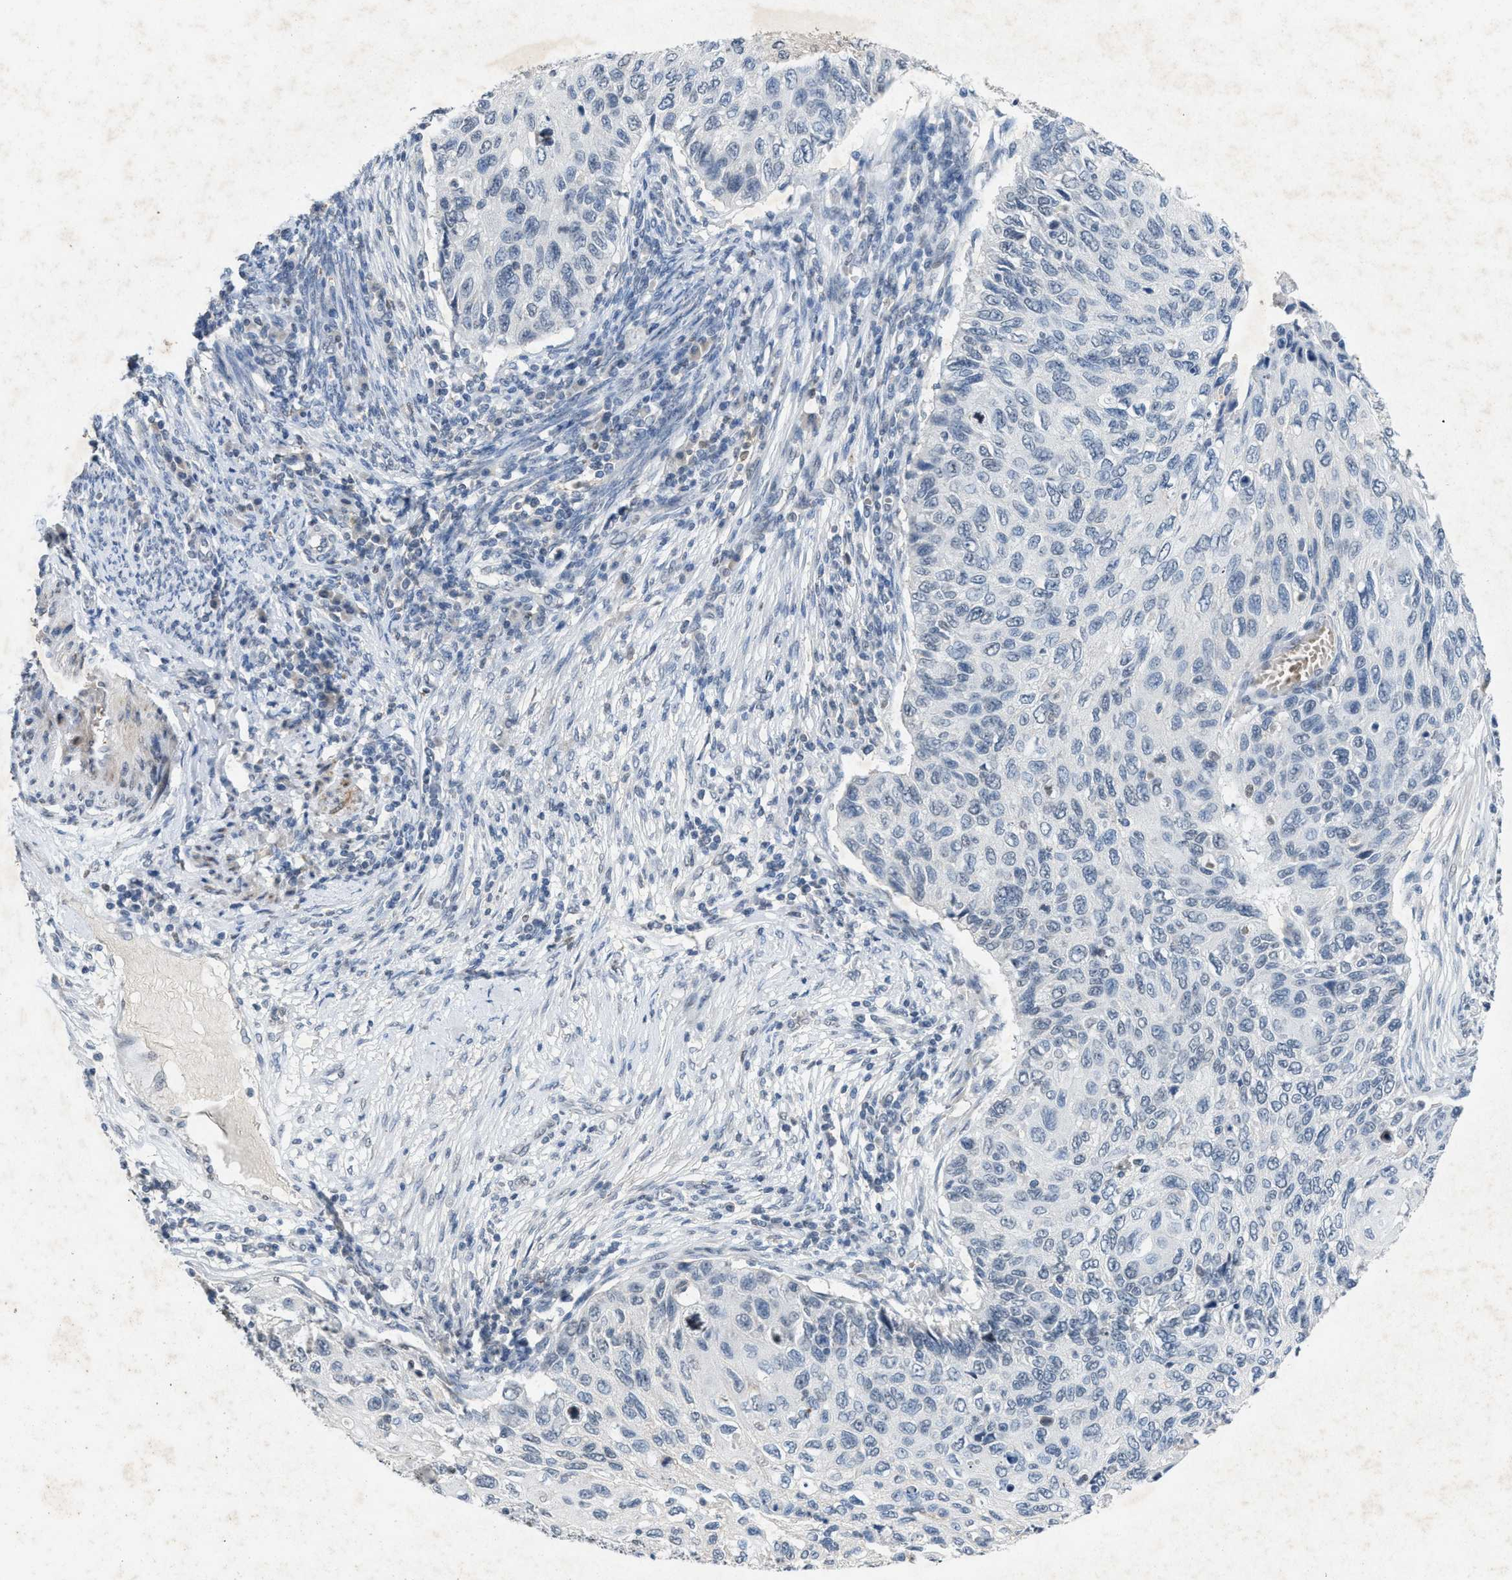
{"staining": {"intensity": "negative", "quantity": "none", "location": "none"}, "tissue": "cervical cancer", "cell_type": "Tumor cells", "image_type": "cancer", "snomed": [{"axis": "morphology", "description": "Squamous cell carcinoma, NOS"}, {"axis": "topography", "description": "Cervix"}], "caption": "Immunohistochemical staining of human cervical cancer displays no significant expression in tumor cells. (DAB IHC, high magnification).", "gene": "SLC5A5", "patient": {"sex": "female", "age": 70}}